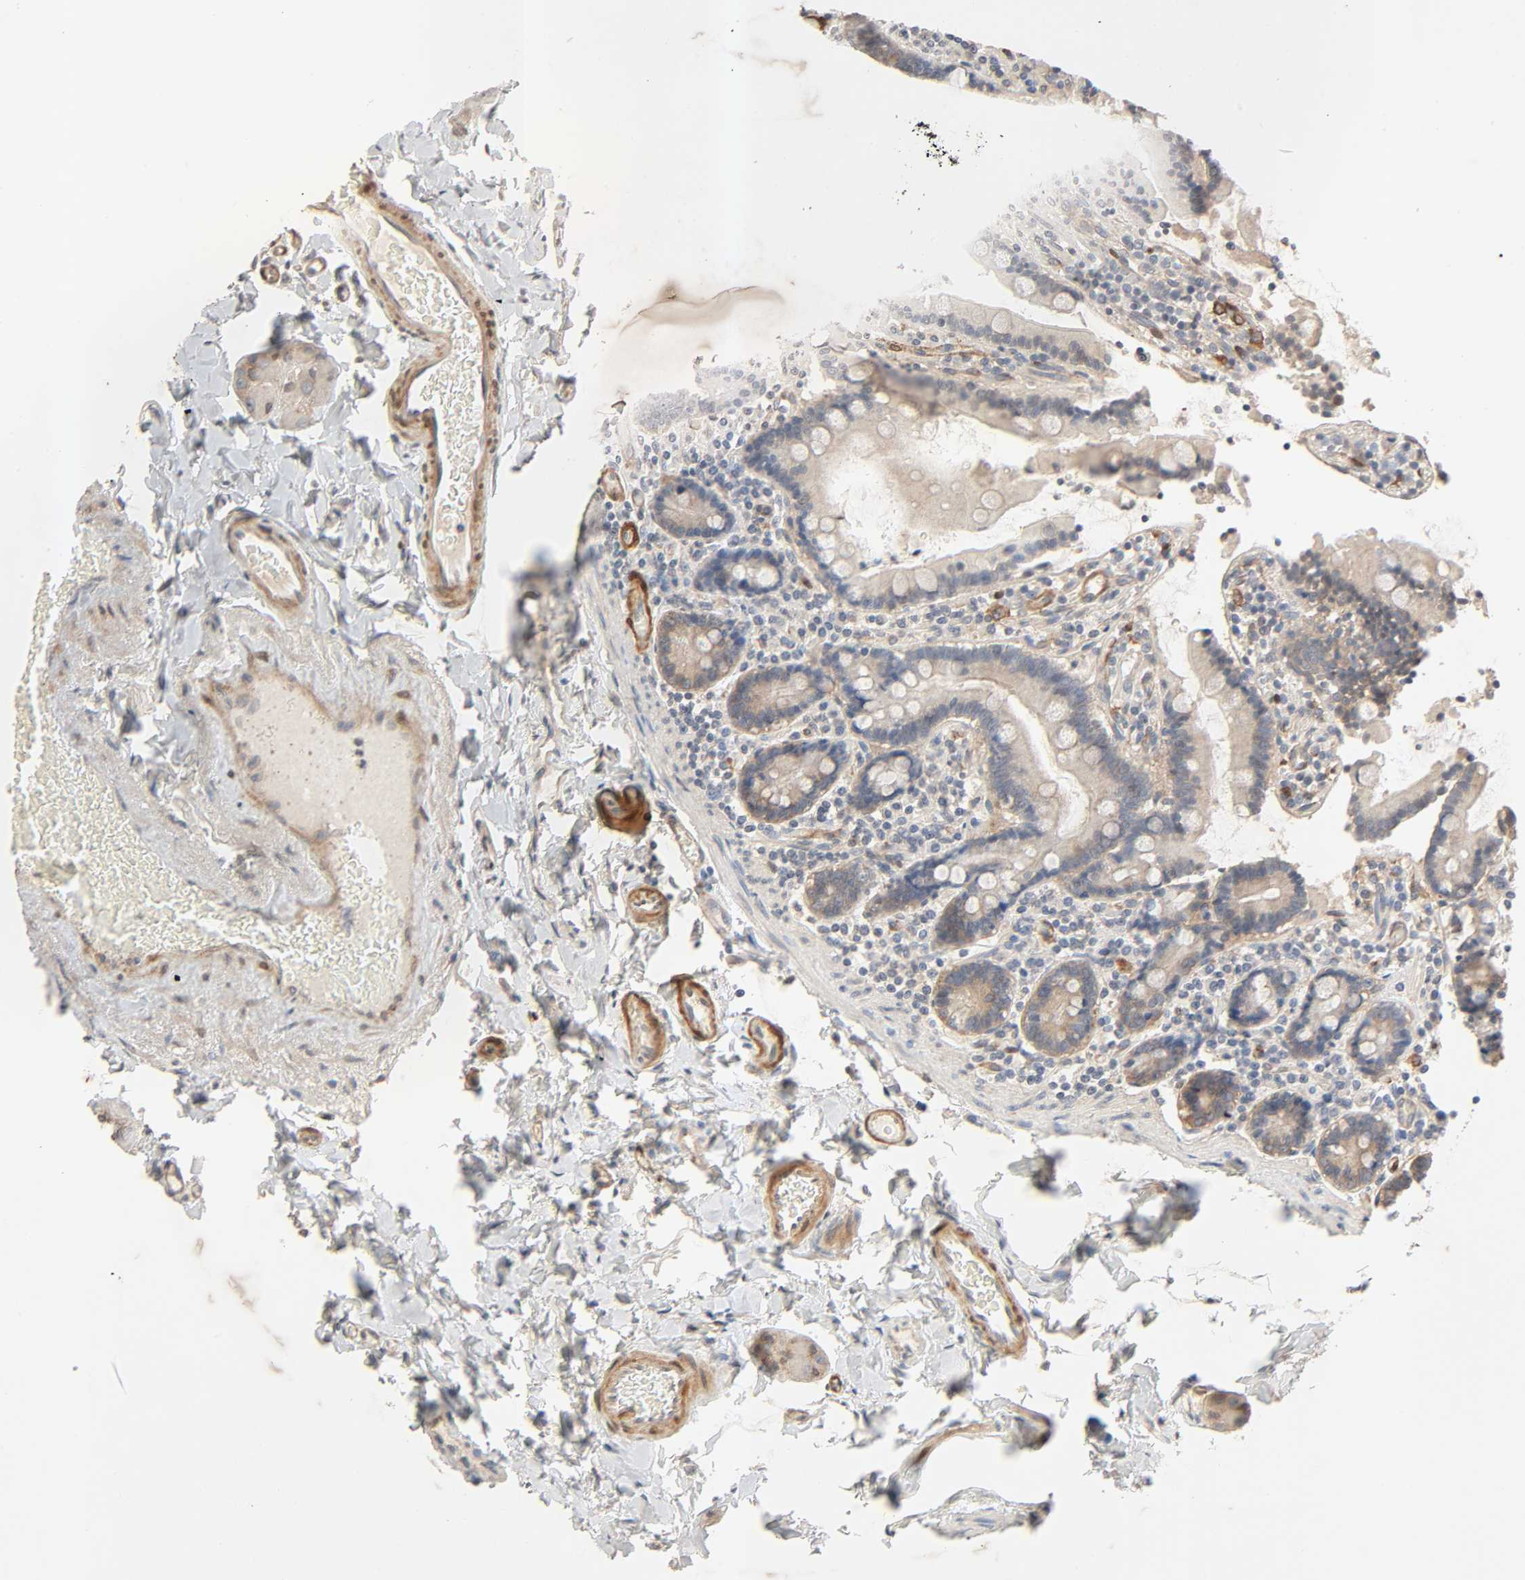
{"staining": {"intensity": "moderate", "quantity": "25%-75%", "location": "cytoplasmic/membranous"}, "tissue": "duodenum", "cell_type": "Glandular cells", "image_type": "normal", "snomed": [{"axis": "morphology", "description": "Normal tissue, NOS"}, {"axis": "topography", "description": "Duodenum"}], "caption": "Immunohistochemistry (IHC) image of normal duodenum: human duodenum stained using immunohistochemistry (IHC) shows medium levels of moderate protein expression localized specifically in the cytoplasmic/membranous of glandular cells, appearing as a cytoplasmic/membranous brown color.", "gene": "PTK2", "patient": {"sex": "female", "age": 53}}